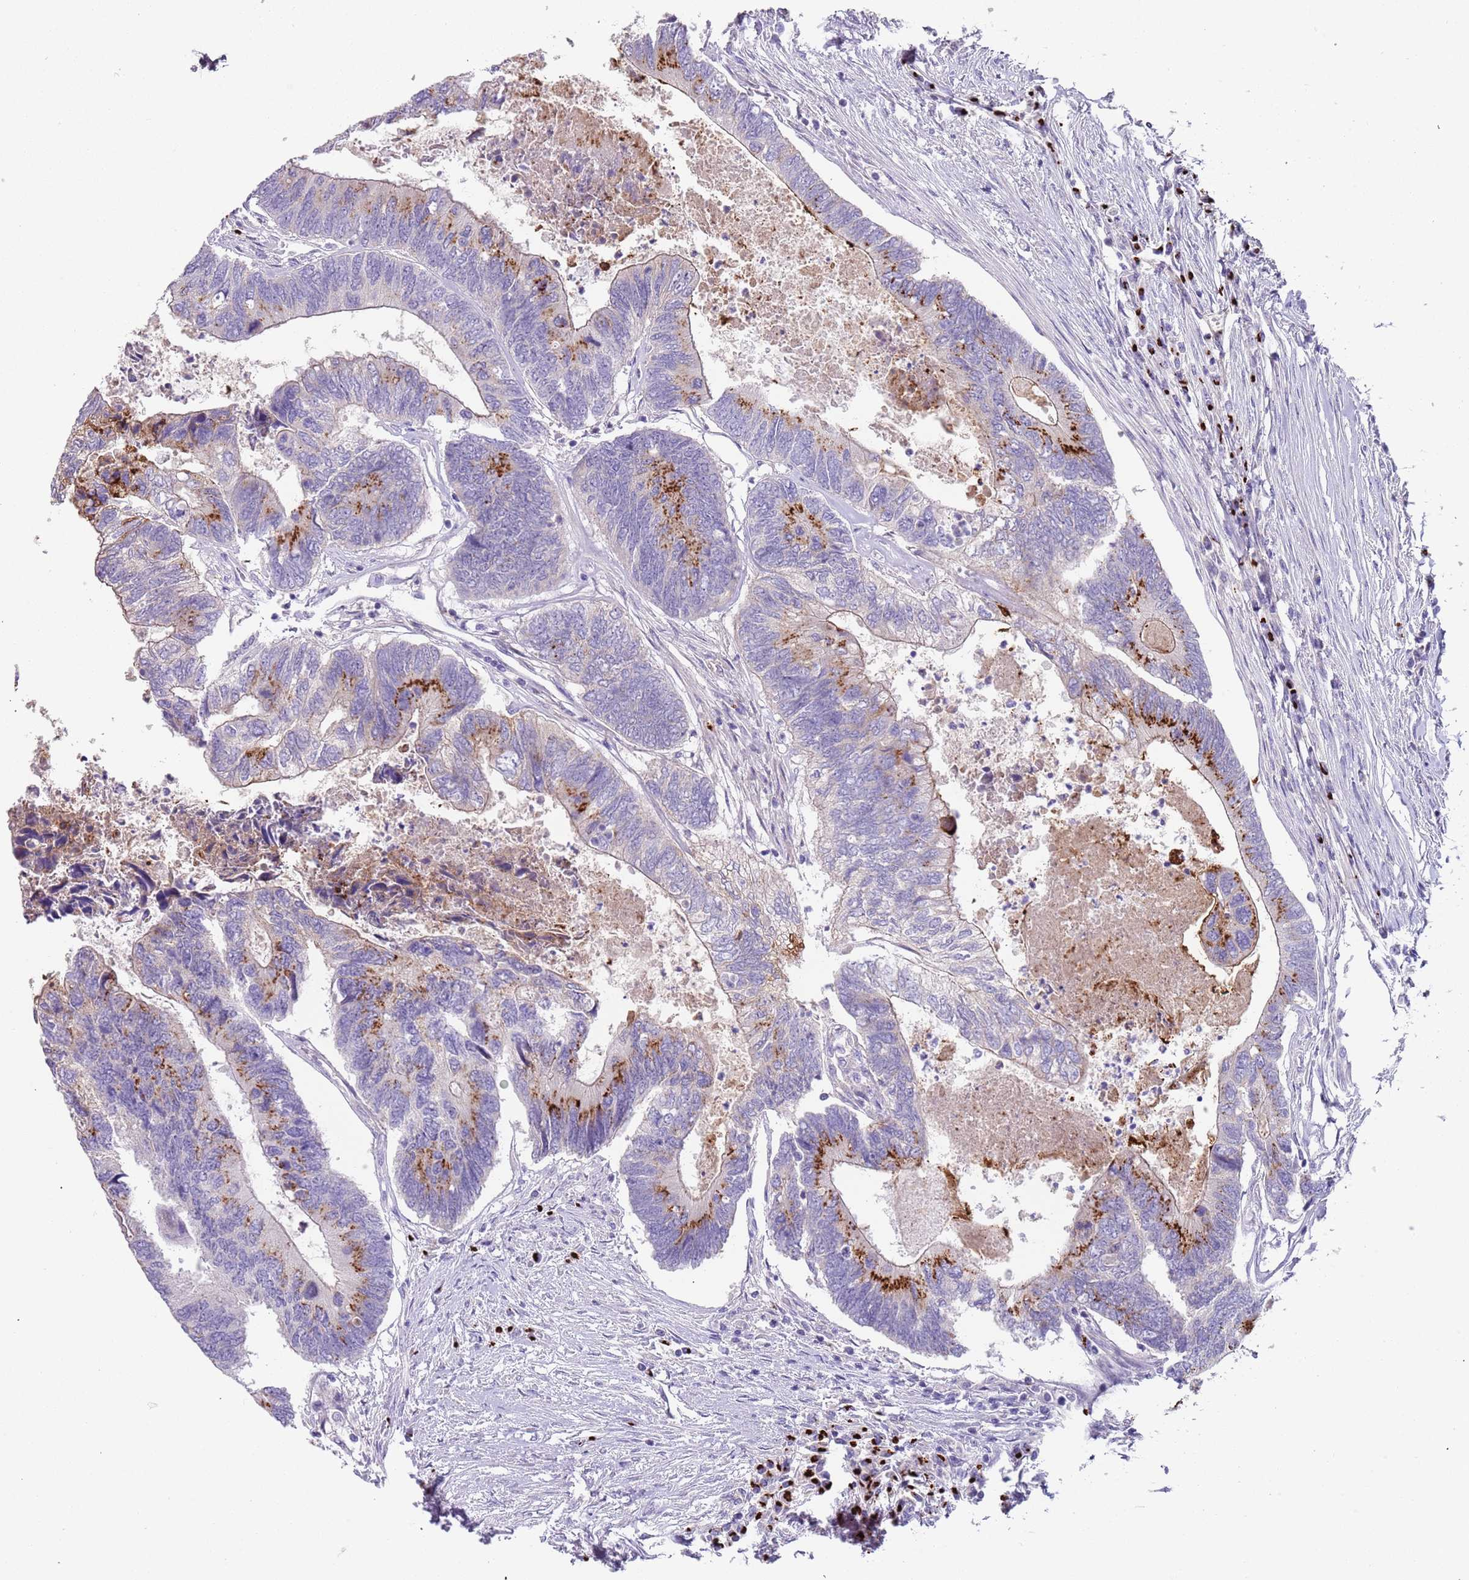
{"staining": {"intensity": "moderate", "quantity": "25%-75%", "location": "cytoplasmic/membranous"}, "tissue": "colorectal cancer", "cell_type": "Tumor cells", "image_type": "cancer", "snomed": [{"axis": "morphology", "description": "Adenocarcinoma, NOS"}, {"axis": "topography", "description": "Colon"}], "caption": "Moderate cytoplasmic/membranous staining is identified in about 25%-75% of tumor cells in colorectal adenocarcinoma.", "gene": "C2CD3", "patient": {"sex": "female", "age": 67}}